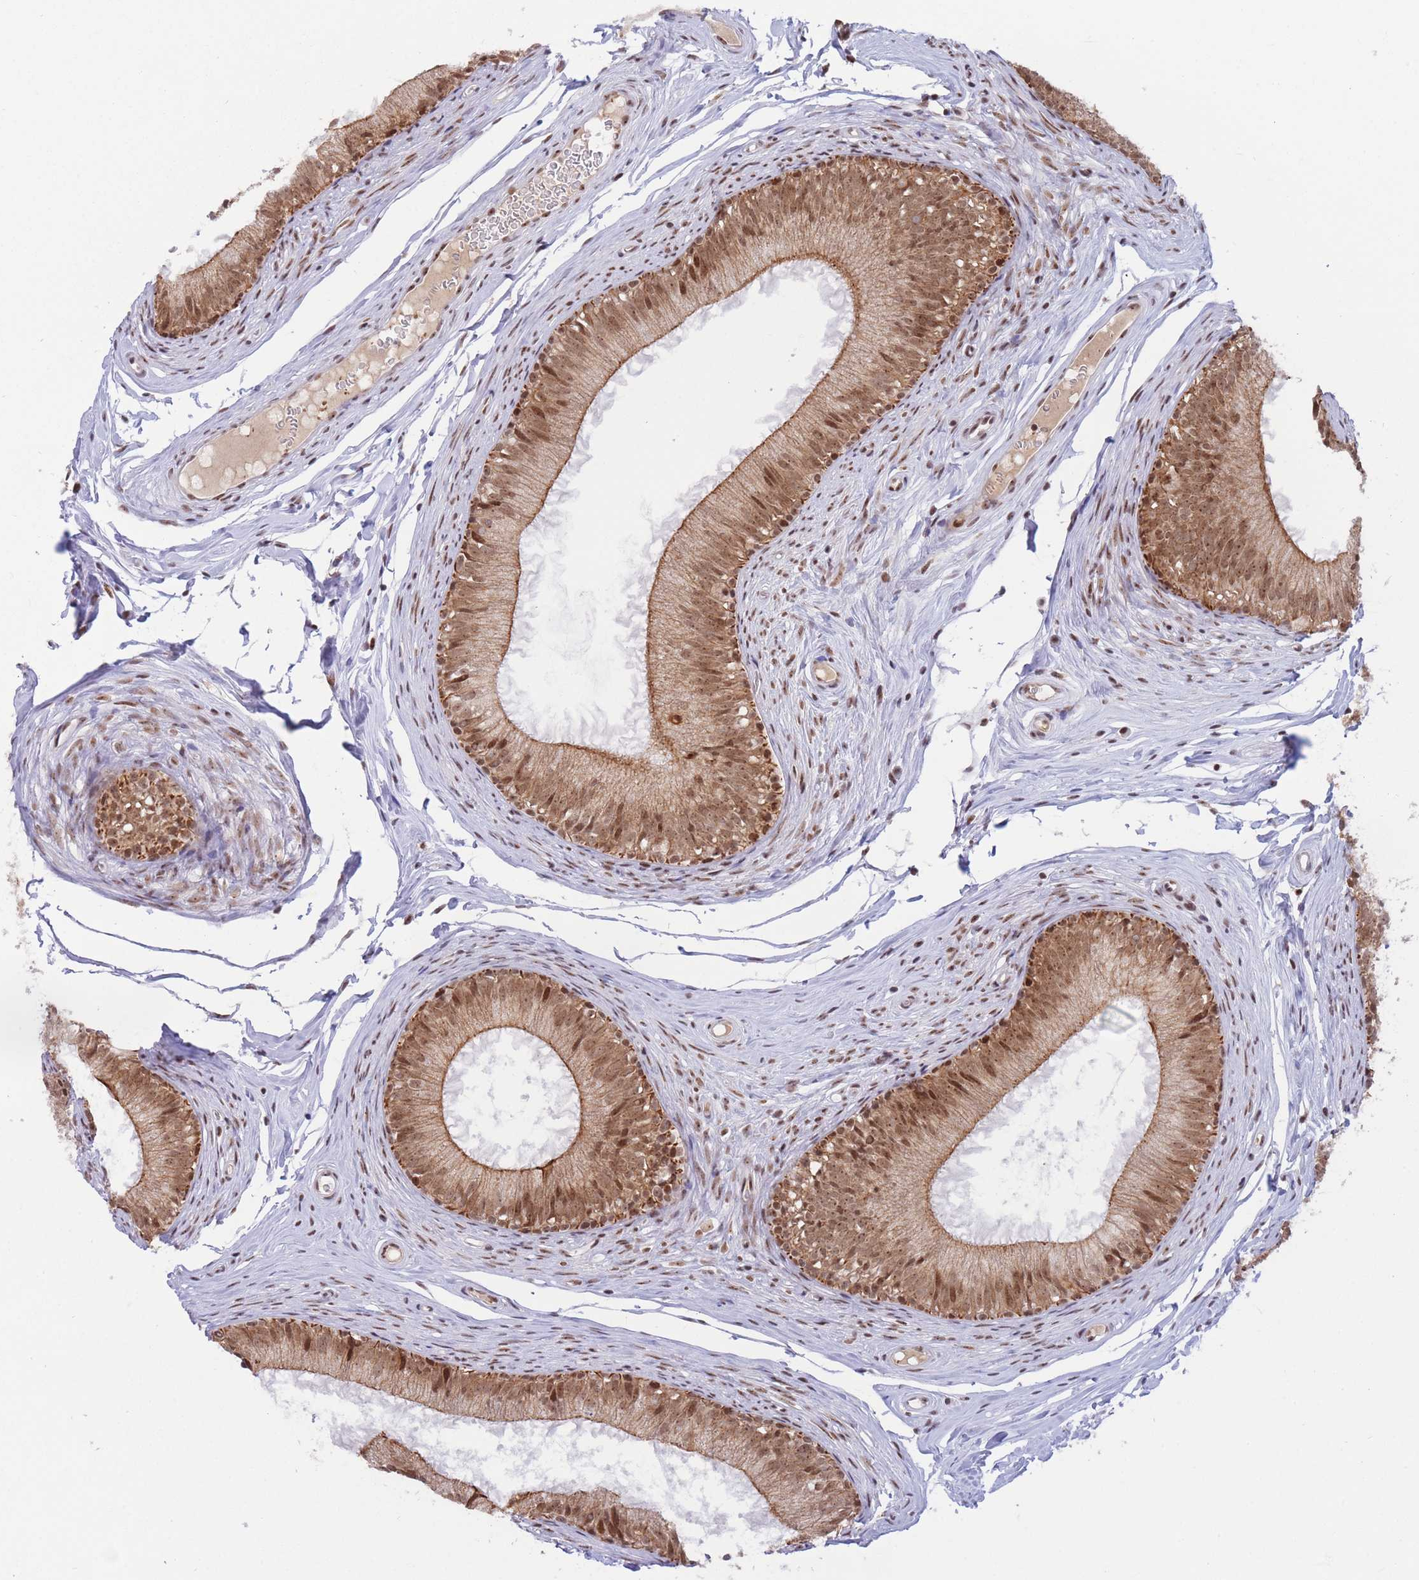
{"staining": {"intensity": "moderate", "quantity": ">75%", "location": "cytoplasmic/membranous,nuclear"}, "tissue": "epididymis", "cell_type": "Glandular cells", "image_type": "normal", "snomed": [{"axis": "morphology", "description": "Normal tissue, NOS"}, {"axis": "topography", "description": "Epididymis"}], "caption": "DAB immunohistochemical staining of benign epididymis exhibits moderate cytoplasmic/membranous,nuclear protein expression in approximately >75% of glandular cells. (DAB (3,3'-diaminobenzidine) IHC with brightfield microscopy, high magnification).", "gene": "TARBP2", "patient": {"sex": "male", "age": 25}}